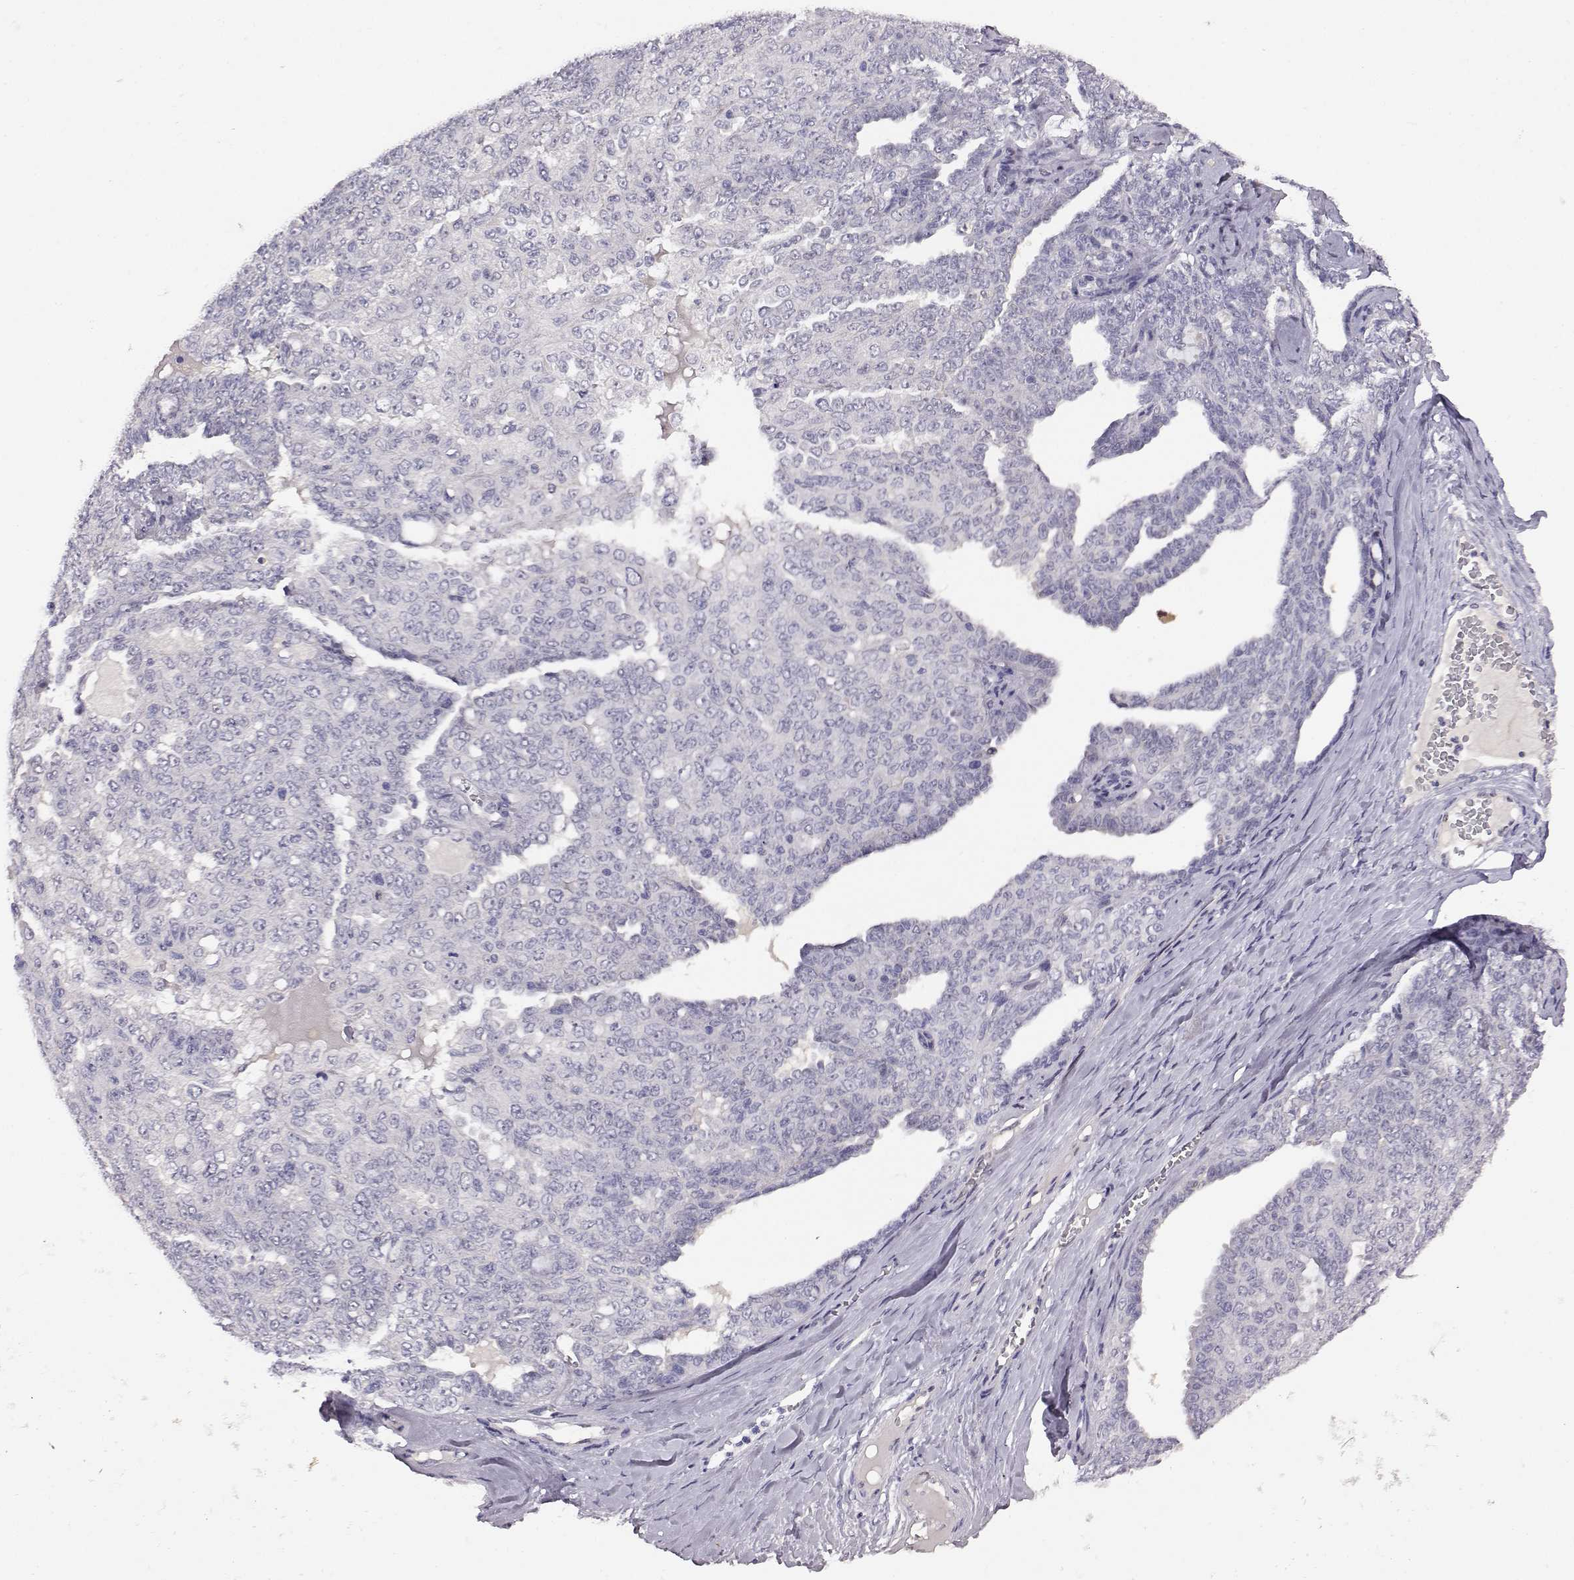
{"staining": {"intensity": "negative", "quantity": "none", "location": "none"}, "tissue": "ovarian cancer", "cell_type": "Tumor cells", "image_type": "cancer", "snomed": [{"axis": "morphology", "description": "Cystadenocarcinoma, serous, NOS"}, {"axis": "topography", "description": "Ovary"}], "caption": "DAB (3,3'-diaminobenzidine) immunohistochemical staining of ovarian cancer exhibits no significant positivity in tumor cells.", "gene": "AKR1B1", "patient": {"sex": "female", "age": 71}}